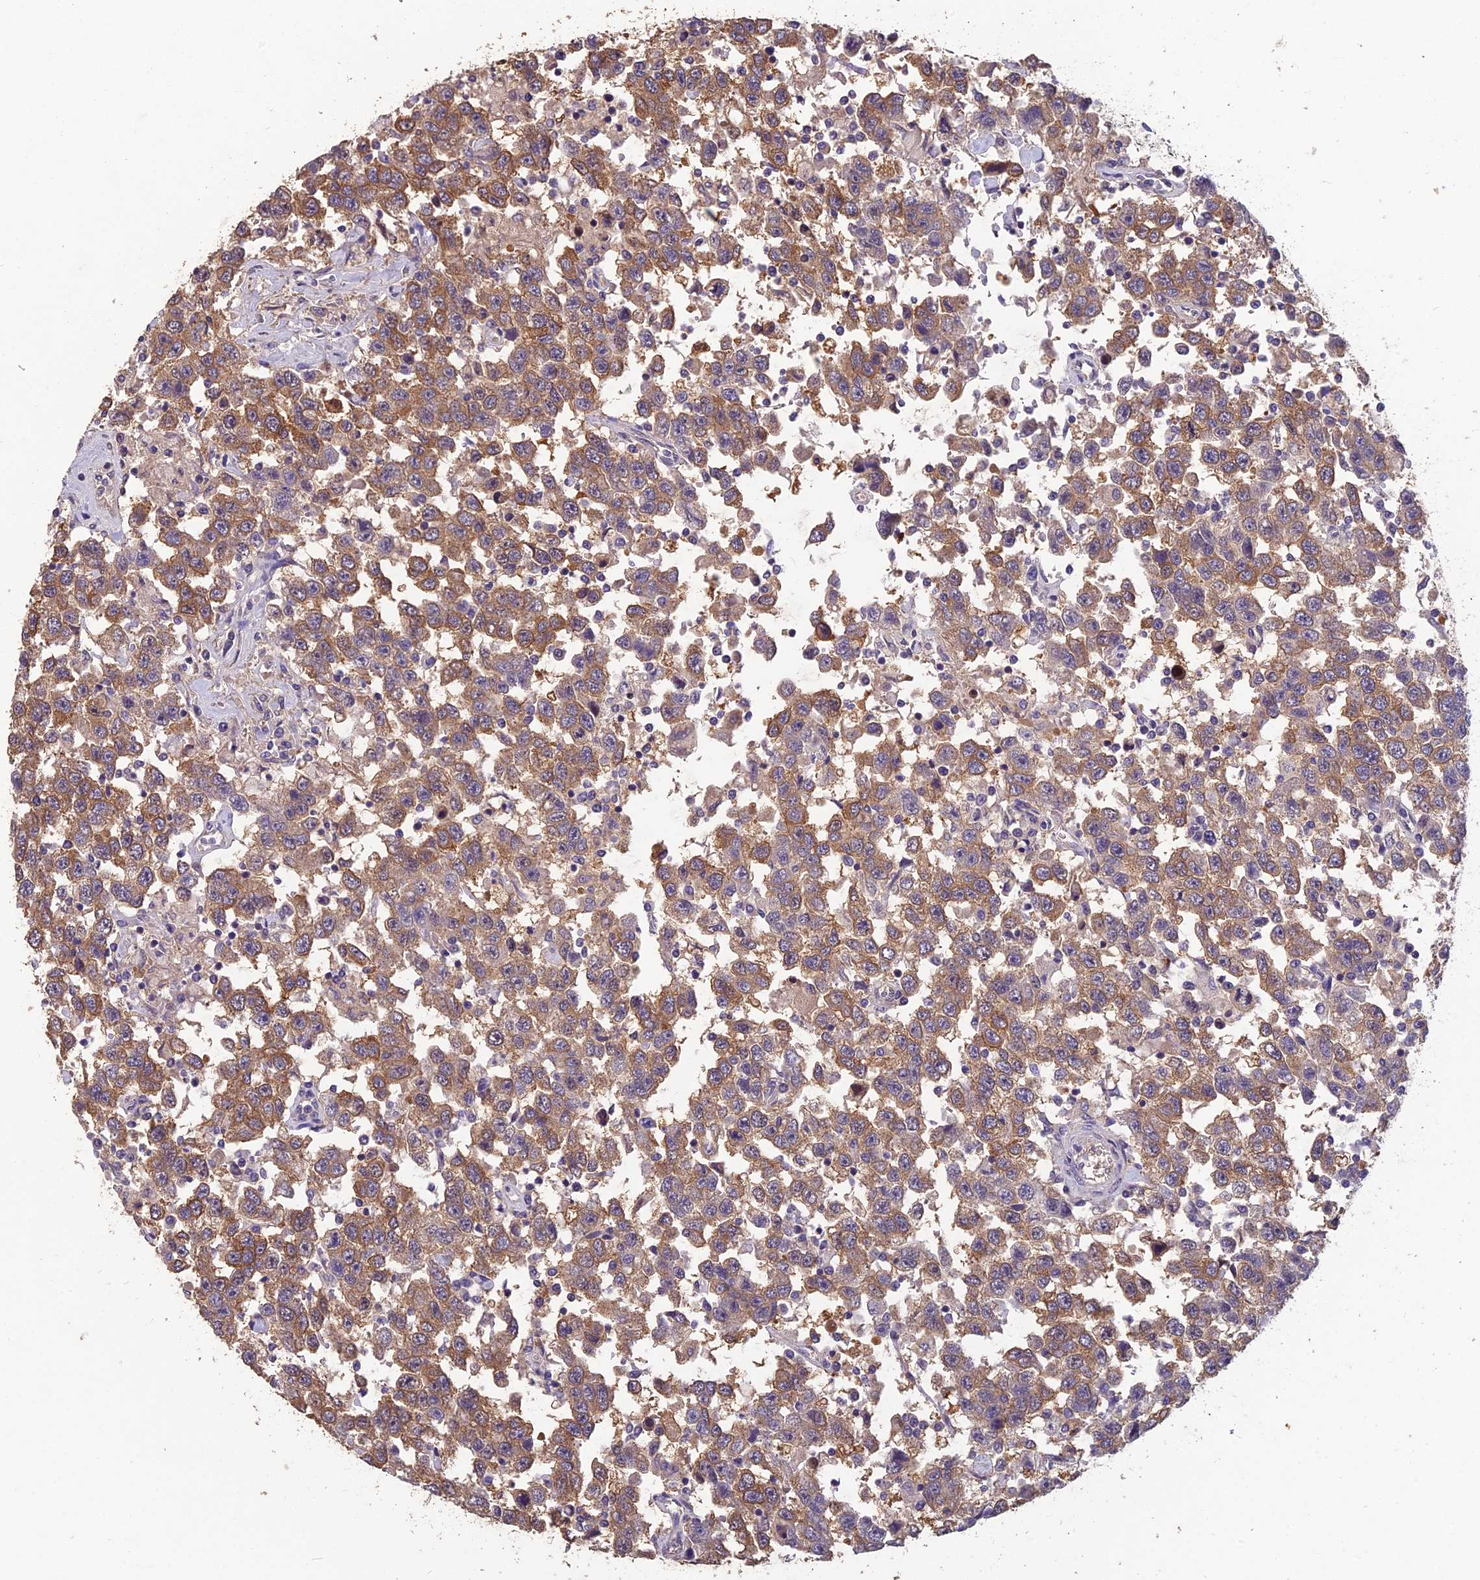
{"staining": {"intensity": "moderate", "quantity": ">75%", "location": "cytoplasmic/membranous"}, "tissue": "testis cancer", "cell_type": "Tumor cells", "image_type": "cancer", "snomed": [{"axis": "morphology", "description": "Seminoma, NOS"}, {"axis": "topography", "description": "Testis"}], "caption": "This image demonstrates testis cancer (seminoma) stained with immunohistochemistry to label a protein in brown. The cytoplasmic/membranous of tumor cells show moderate positivity for the protein. Nuclei are counter-stained blue.", "gene": "CEACAM16", "patient": {"sex": "male", "age": 41}}